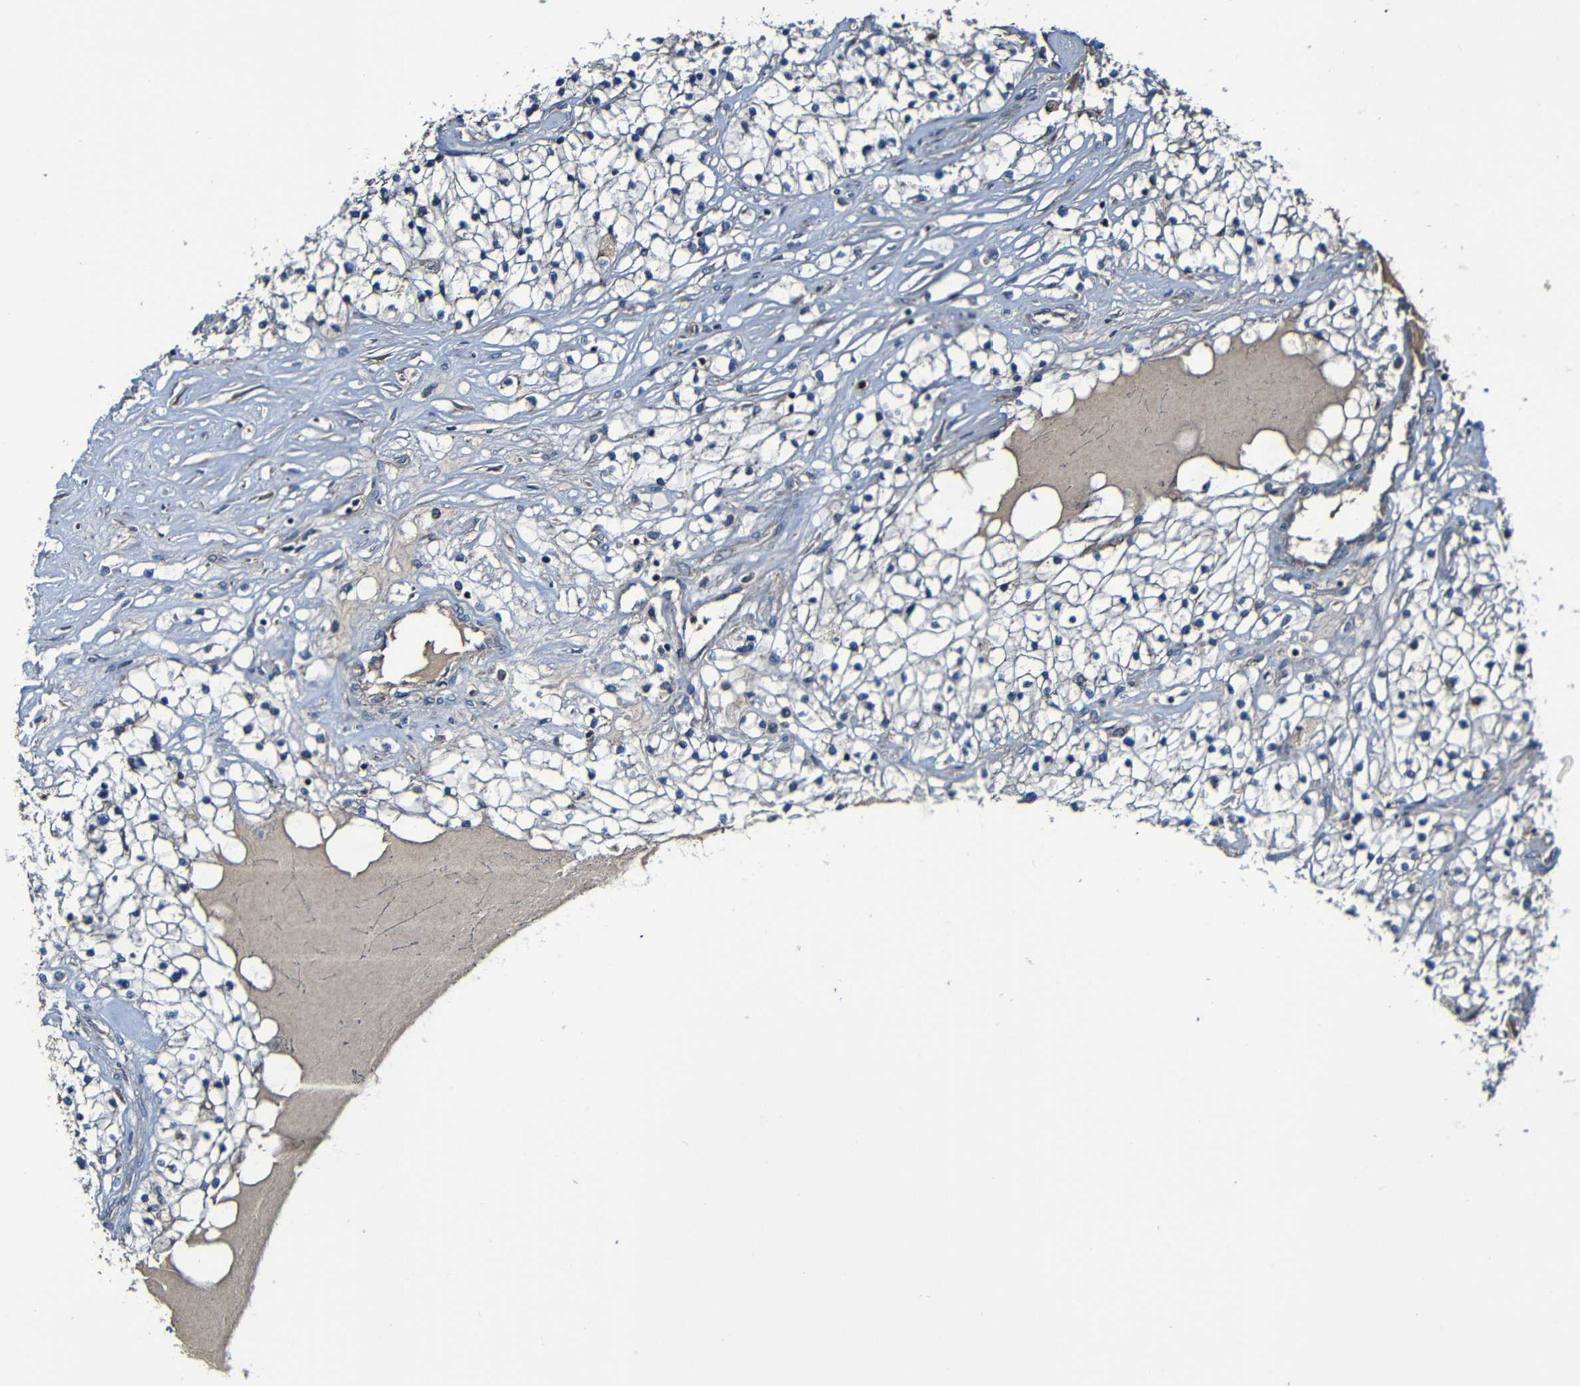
{"staining": {"intensity": "weak", "quantity": "<25%", "location": "cytoplasmic/membranous"}, "tissue": "renal cancer", "cell_type": "Tumor cells", "image_type": "cancer", "snomed": [{"axis": "morphology", "description": "Adenocarcinoma, NOS"}, {"axis": "topography", "description": "Kidney"}], "caption": "The photomicrograph demonstrates no significant expression in tumor cells of adenocarcinoma (renal). (Brightfield microscopy of DAB immunohistochemistry at high magnification).", "gene": "ADAM15", "patient": {"sex": "male", "age": 68}}